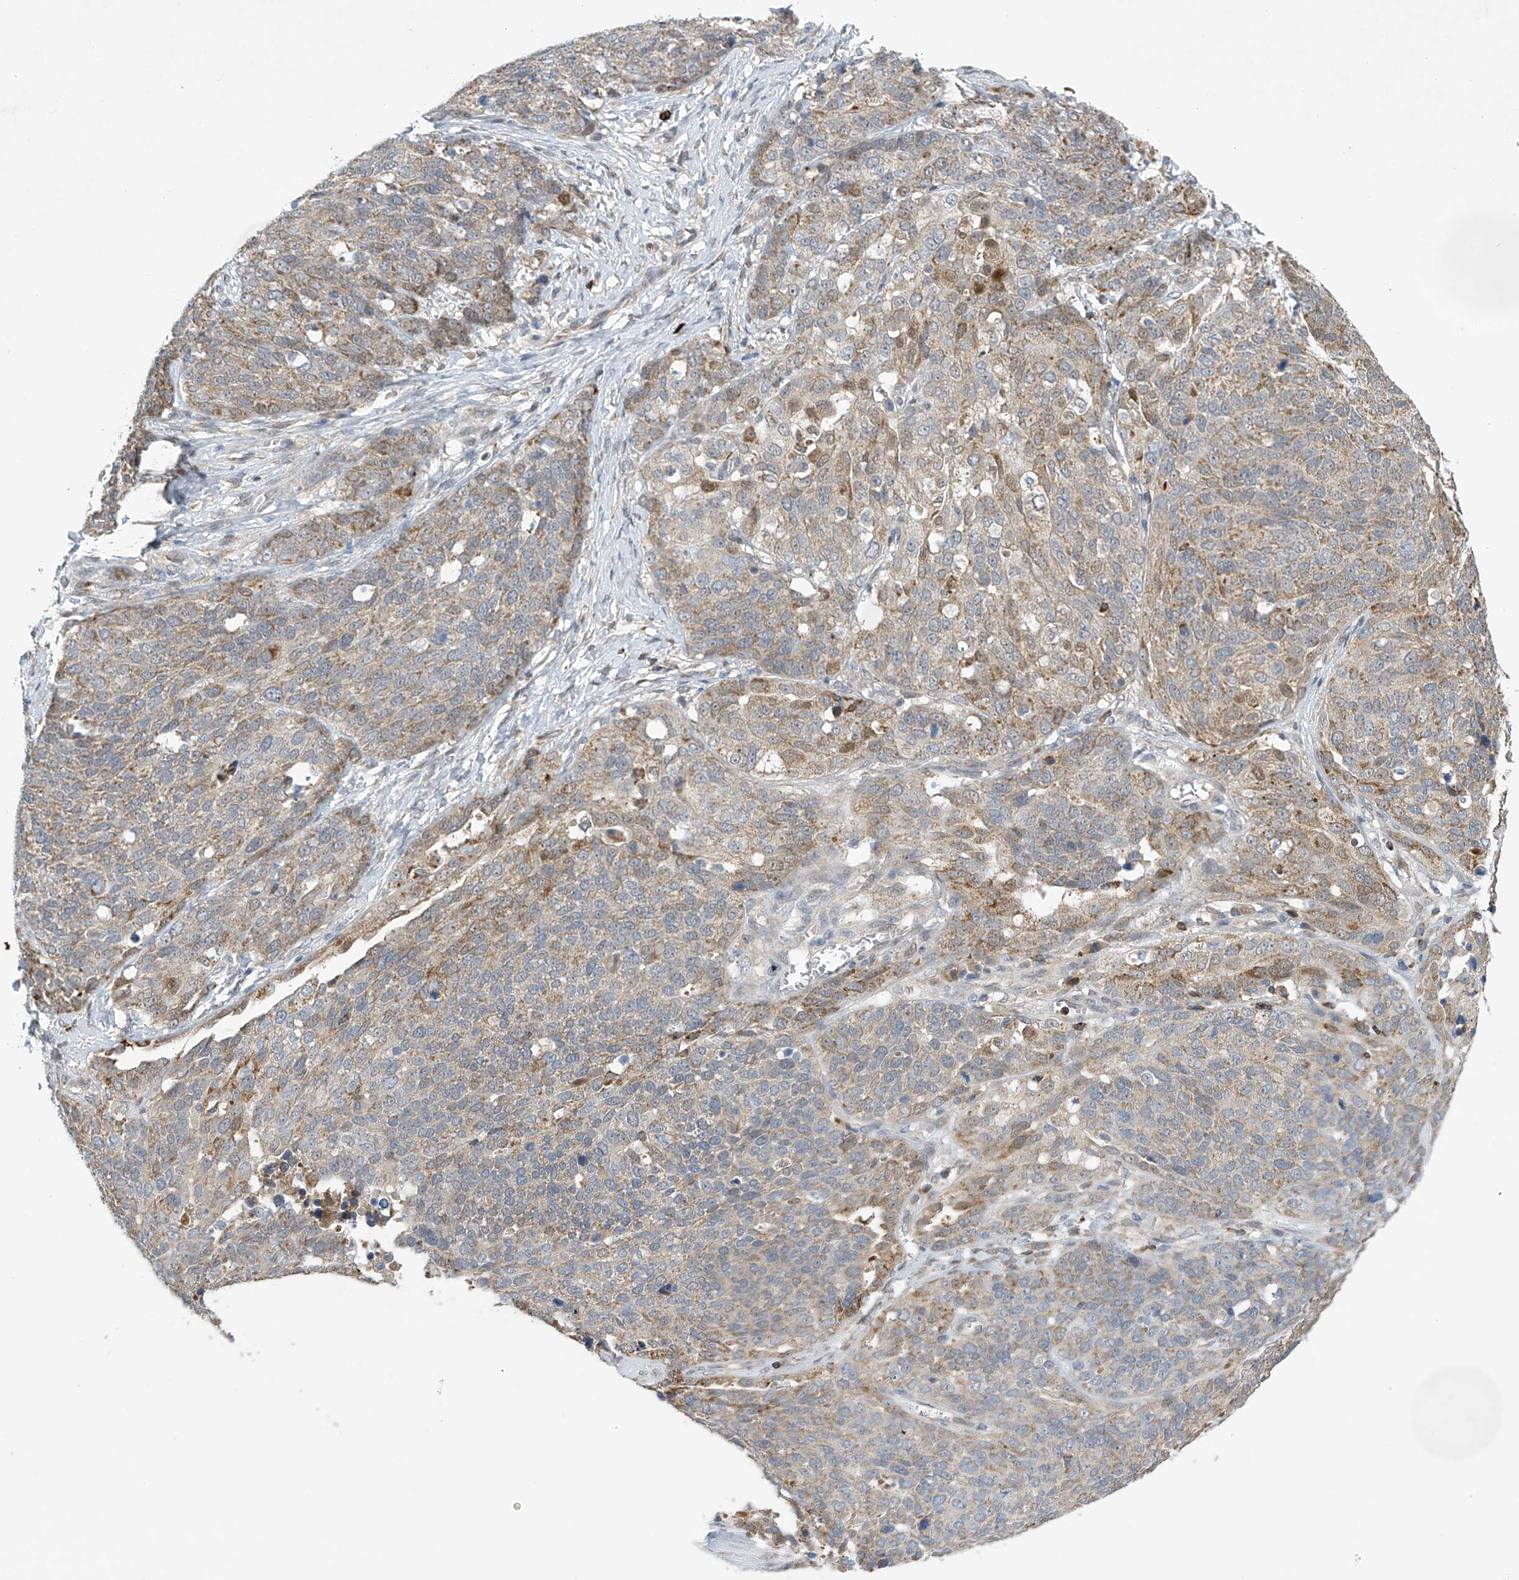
{"staining": {"intensity": "weak", "quantity": "25%-75%", "location": "cytoplasmic/membranous"}, "tissue": "ovarian cancer", "cell_type": "Tumor cells", "image_type": "cancer", "snomed": [{"axis": "morphology", "description": "Cystadenocarcinoma, serous, NOS"}, {"axis": "topography", "description": "Ovary"}], "caption": "Tumor cells reveal low levels of weak cytoplasmic/membranous staining in approximately 25%-75% of cells in serous cystadenocarcinoma (ovarian).", "gene": "IBA57", "patient": {"sex": "female", "age": 44}}